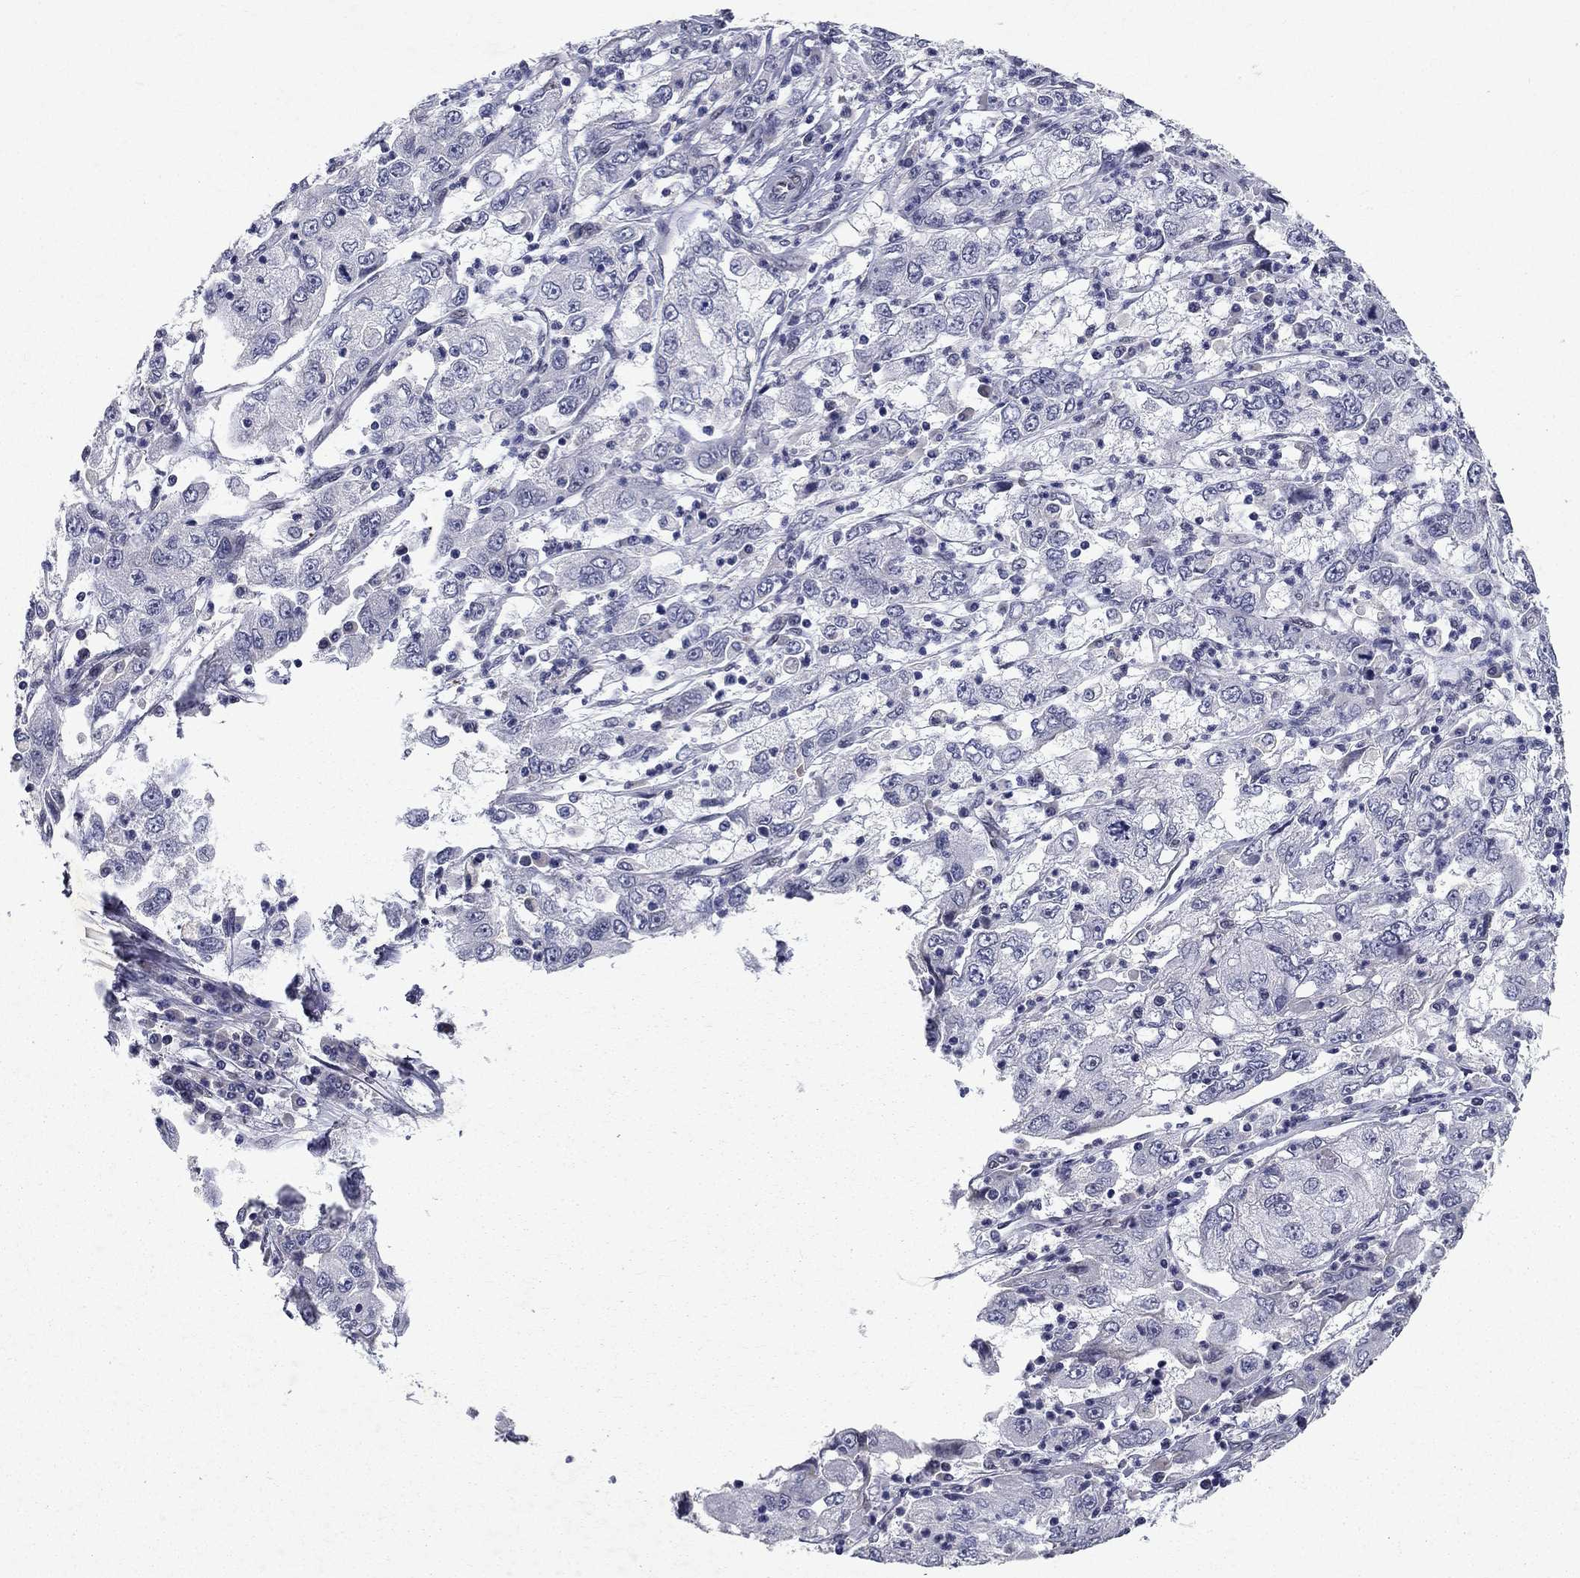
{"staining": {"intensity": "negative", "quantity": "none", "location": "none"}, "tissue": "cervical cancer", "cell_type": "Tumor cells", "image_type": "cancer", "snomed": [{"axis": "morphology", "description": "Squamous cell carcinoma, NOS"}, {"axis": "topography", "description": "Cervix"}], "caption": "Tumor cells show no significant protein positivity in squamous cell carcinoma (cervical).", "gene": "RBFOX1", "patient": {"sex": "female", "age": 36}}